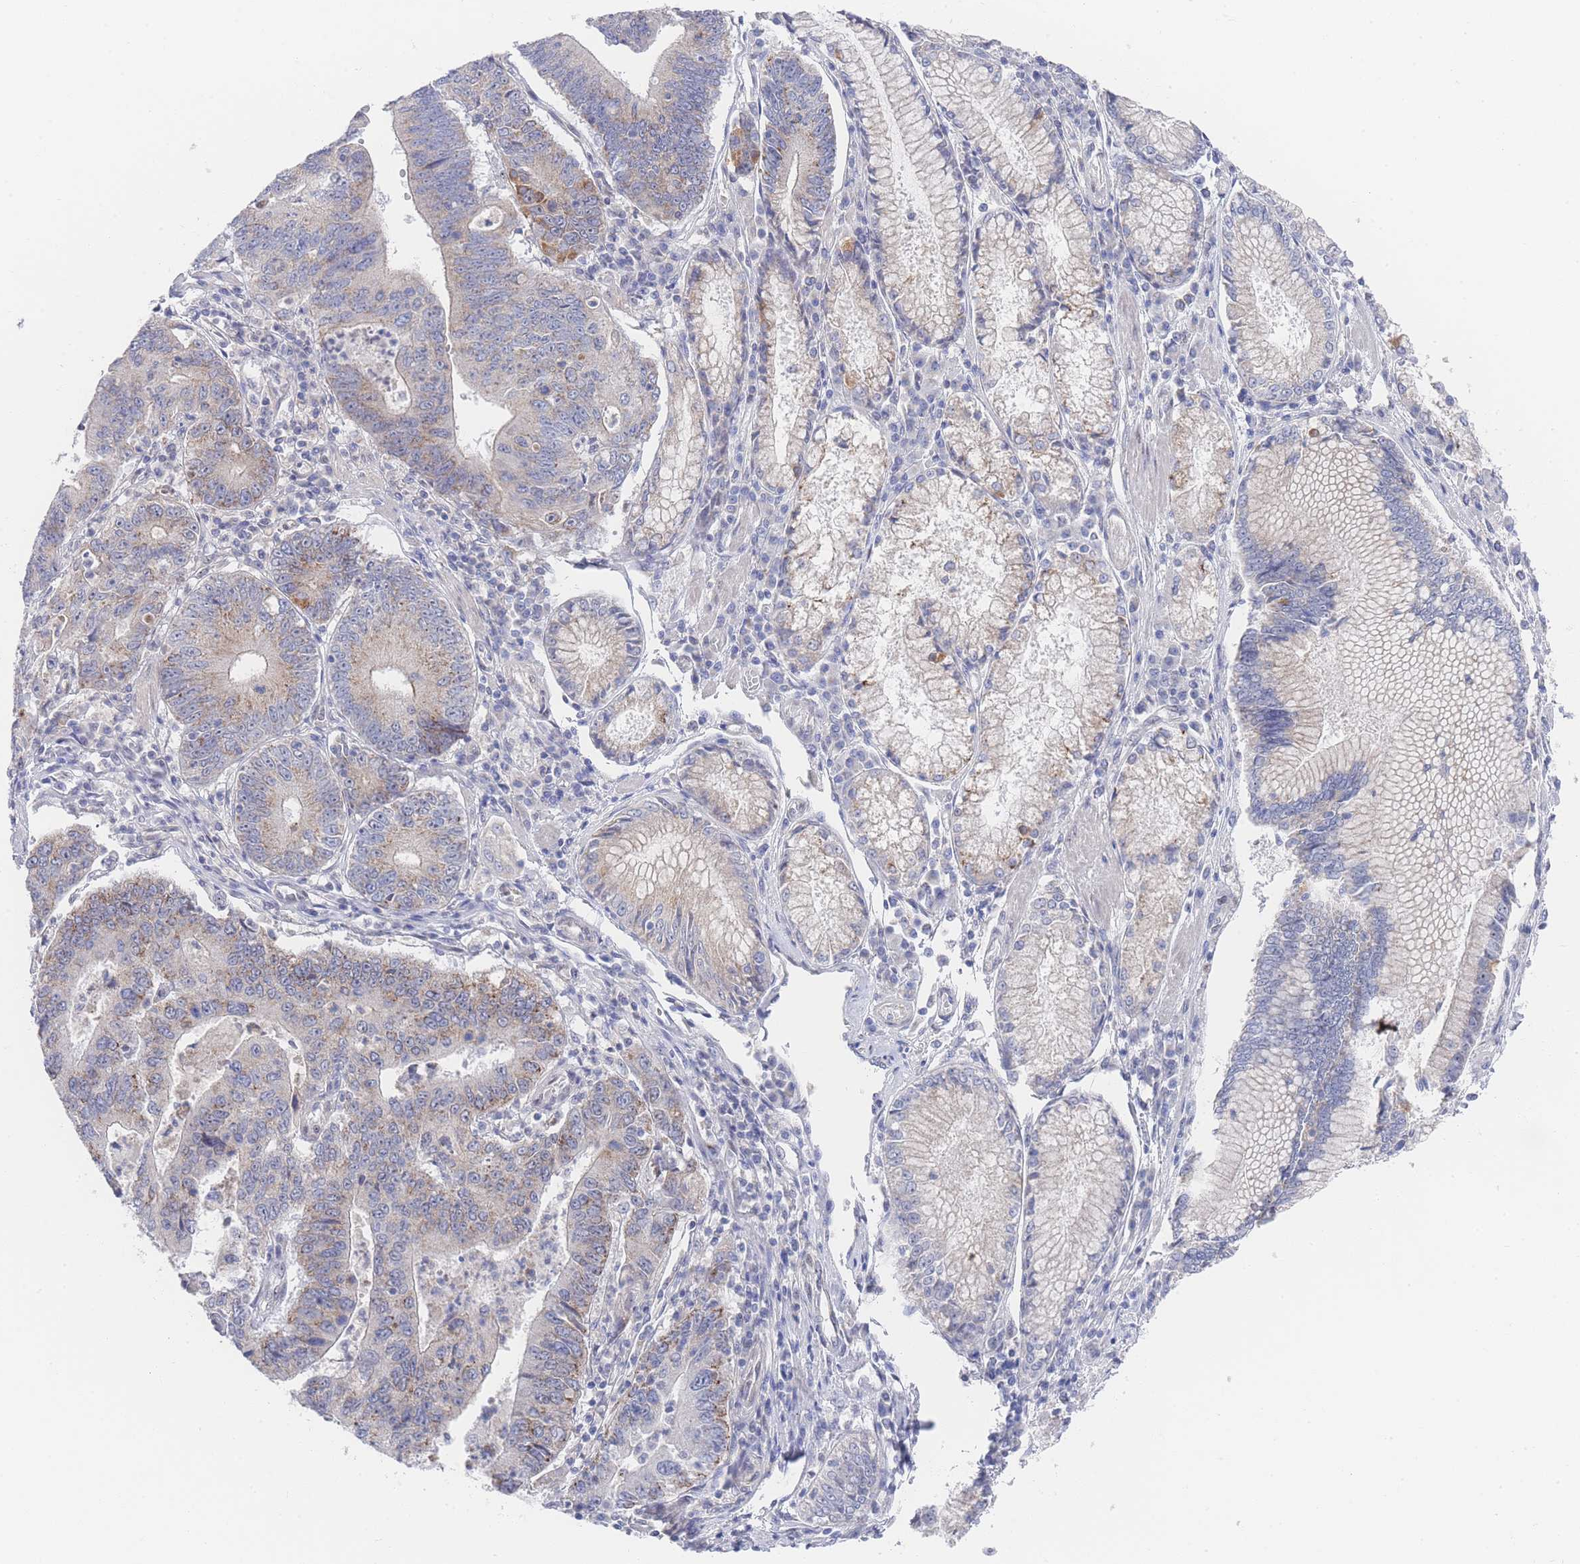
{"staining": {"intensity": "weak", "quantity": "25%-75%", "location": "cytoplasmic/membranous"}, "tissue": "stomach cancer", "cell_type": "Tumor cells", "image_type": "cancer", "snomed": [{"axis": "morphology", "description": "Adenocarcinoma, NOS"}, {"axis": "topography", "description": "Stomach"}], "caption": "Protein expression by immunohistochemistry exhibits weak cytoplasmic/membranous staining in about 25%-75% of tumor cells in stomach adenocarcinoma. The protein is shown in brown color, while the nuclei are stained blue.", "gene": "ZNF142", "patient": {"sex": "male", "age": 59}}